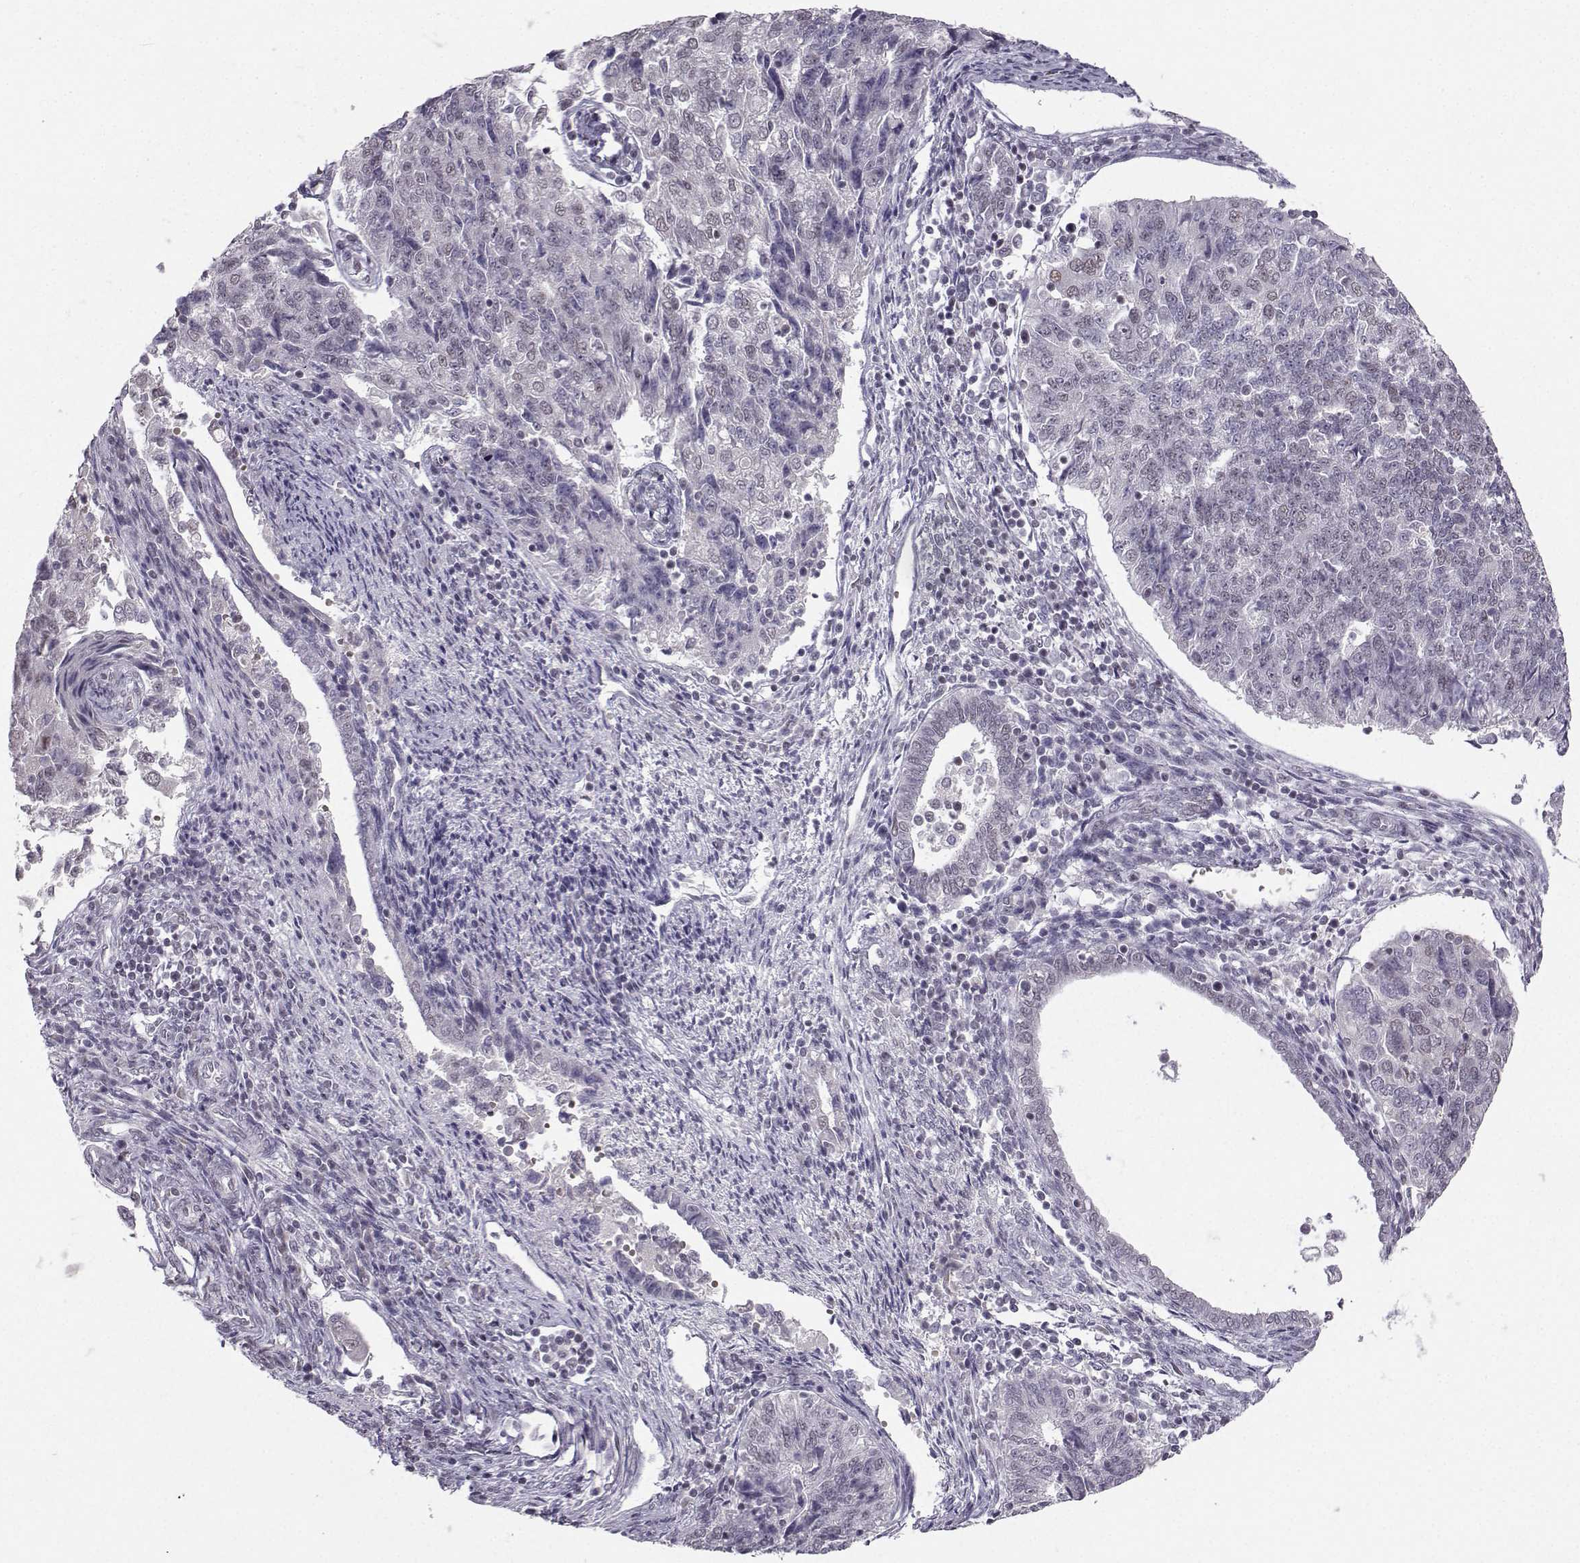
{"staining": {"intensity": "weak", "quantity": "25%-75%", "location": "nuclear"}, "tissue": "endometrial cancer", "cell_type": "Tumor cells", "image_type": "cancer", "snomed": [{"axis": "morphology", "description": "Adenocarcinoma, NOS"}, {"axis": "topography", "description": "Endometrium"}], "caption": "Human endometrial cancer (adenocarcinoma) stained with a brown dye demonstrates weak nuclear positive positivity in approximately 25%-75% of tumor cells.", "gene": "LIN28A", "patient": {"sex": "female", "age": 43}}